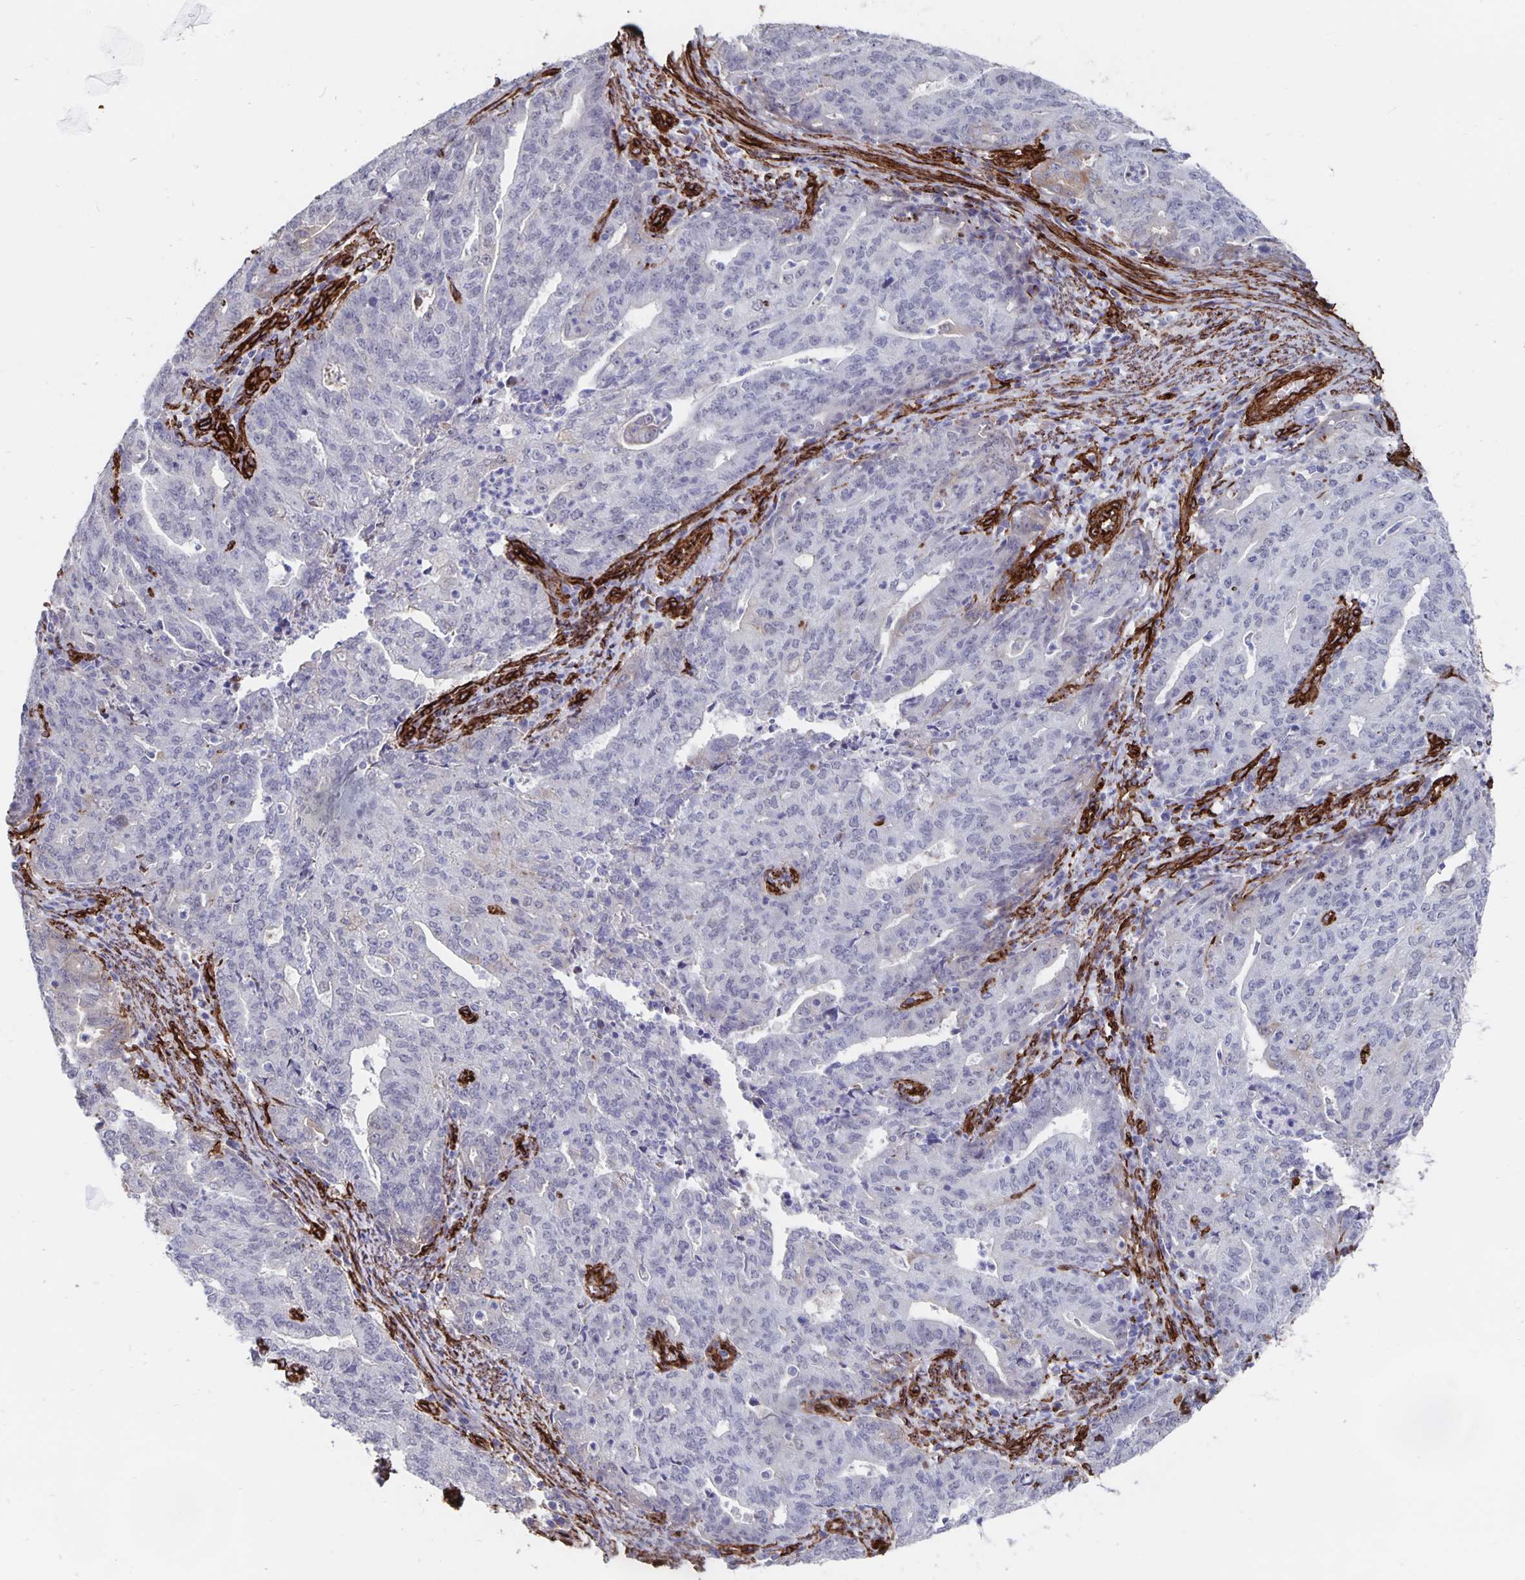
{"staining": {"intensity": "moderate", "quantity": "<25%", "location": "cytoplasmic/membranous"}, "tissue": "endometrial cancer", "cell_type": "Tumor cells", "image_type": "cancer", "snomed": [{"axis": "morphology", "description": "Adenocarcinoma, NOS"}, {"axis": "topography", "description": "Endometrium"}], "caption": "Brown immunohistochemical staining in human adenocarcinoma (endometrial) shows moderate cytoplasmic/membranous positivity in approximately <25% of tumor cells.", "gene": "DCHS2", "patient": {"sex": "female", "age": 82}}